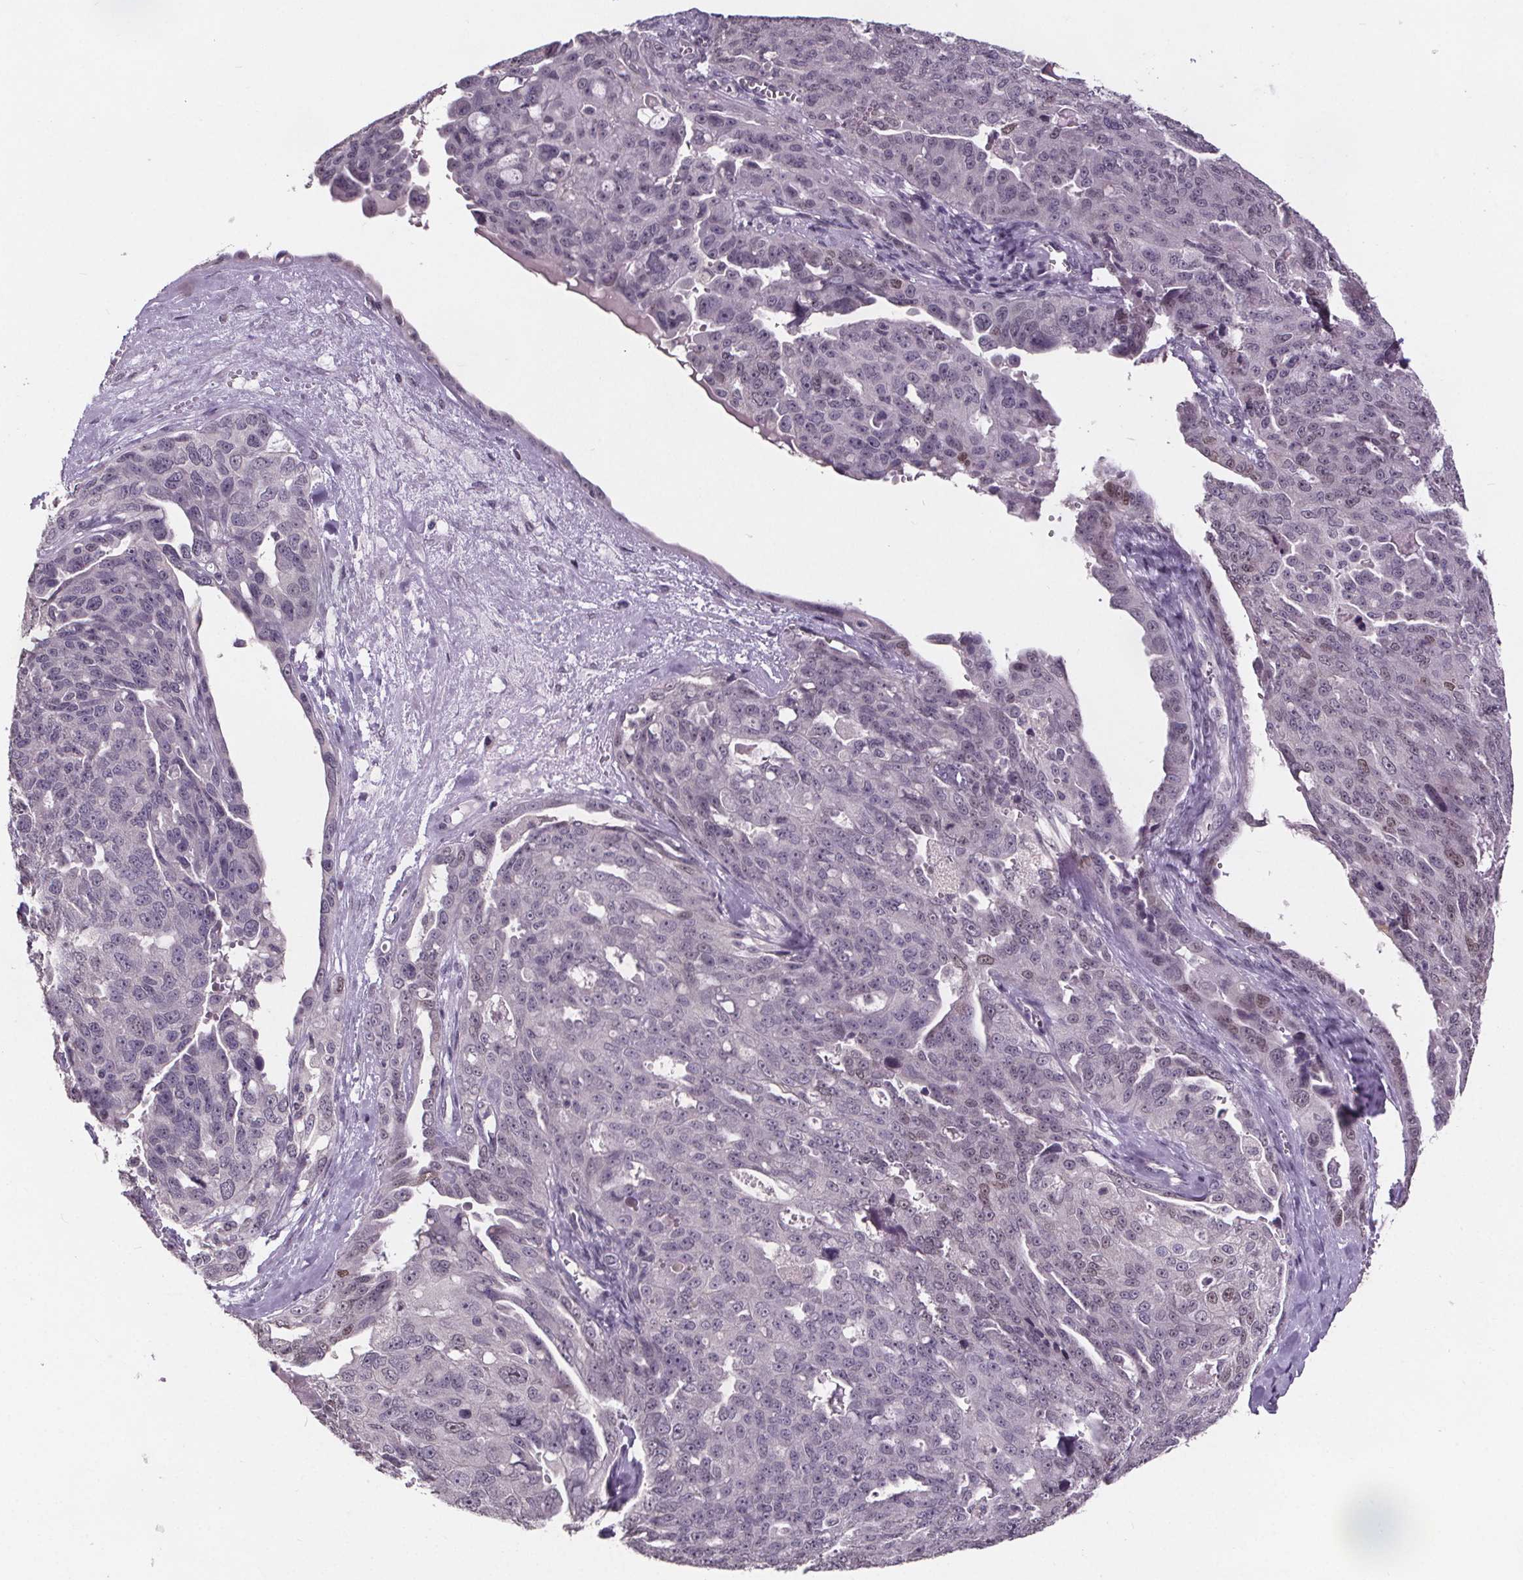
{"staining": {"intensity": "negative", "quantity": "none", "location": "none"}, "tissue": "ovarian cancer", "cell_type": "Tumor cells", "image_type": "cancer", "snomed": [{"axis": "morphology", "description": "Carcinoma, endometroid"}, {"axis": "topography", "description": "Ovary"}], "caption": "DAB immunohistochemical staining of ovarian cancer (endometroid carcinoma) exhibits no significant expression in tumor cells.", "gene": "NKX6-1", "patient": {"sex": "female", "age": 70}}